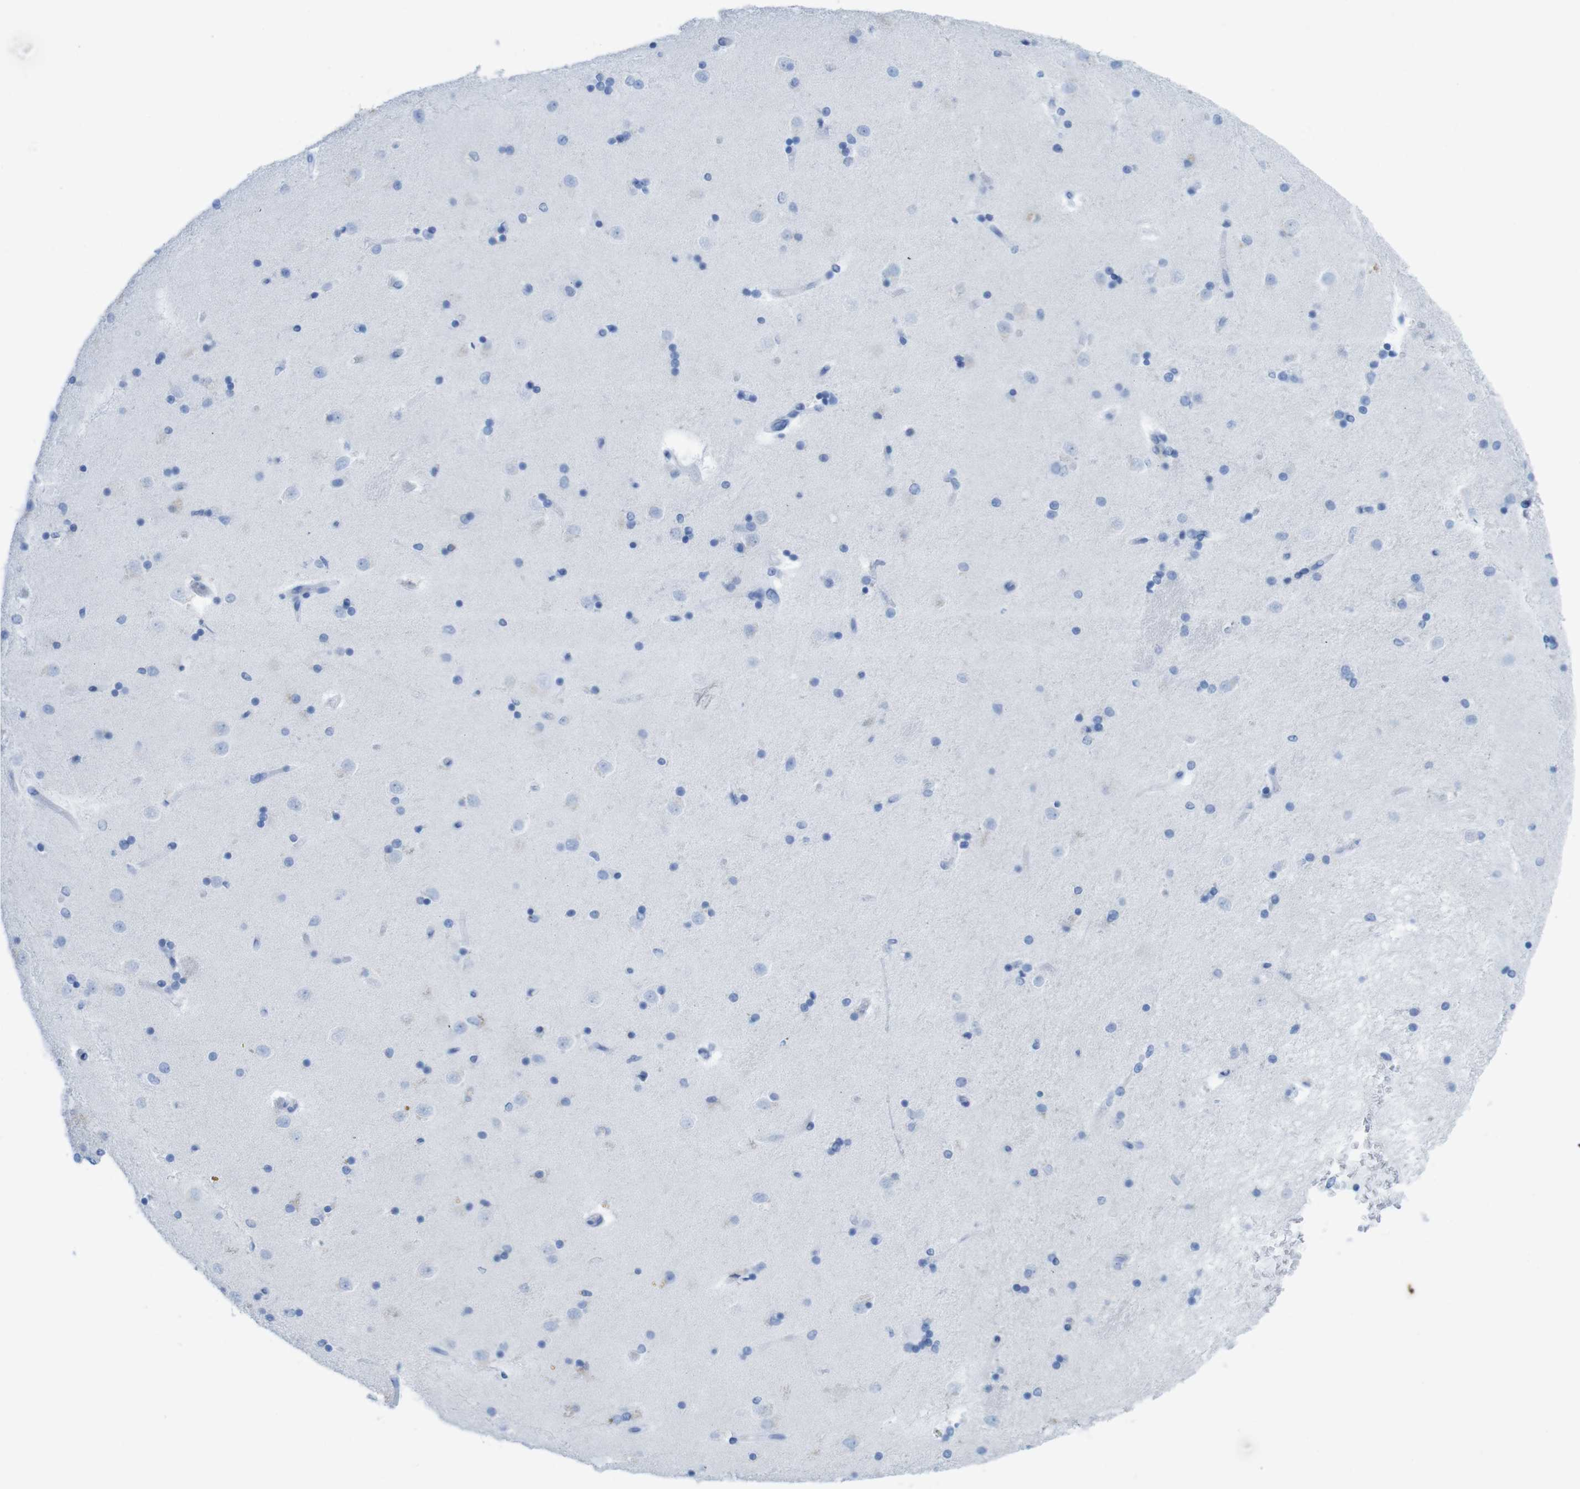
{"staining": {"intensity": "negative", "quantity": "none", "location": "none"}, "tissue": "caudate", "cell_type": "Glial cells", "image_type": "normal", "snomed": [{"axis": "morphology", "description": "Normal tissue, NOS"}, {"axis": "topography", "description": "Lateral ventricle wall"}], "caption": "An immunohistochemistry micrograph of normal caudate is shown. There is no staining in glial cells of caudate.", "gene": "MYH7", "patient": {"sex": "female", "age": 54}}